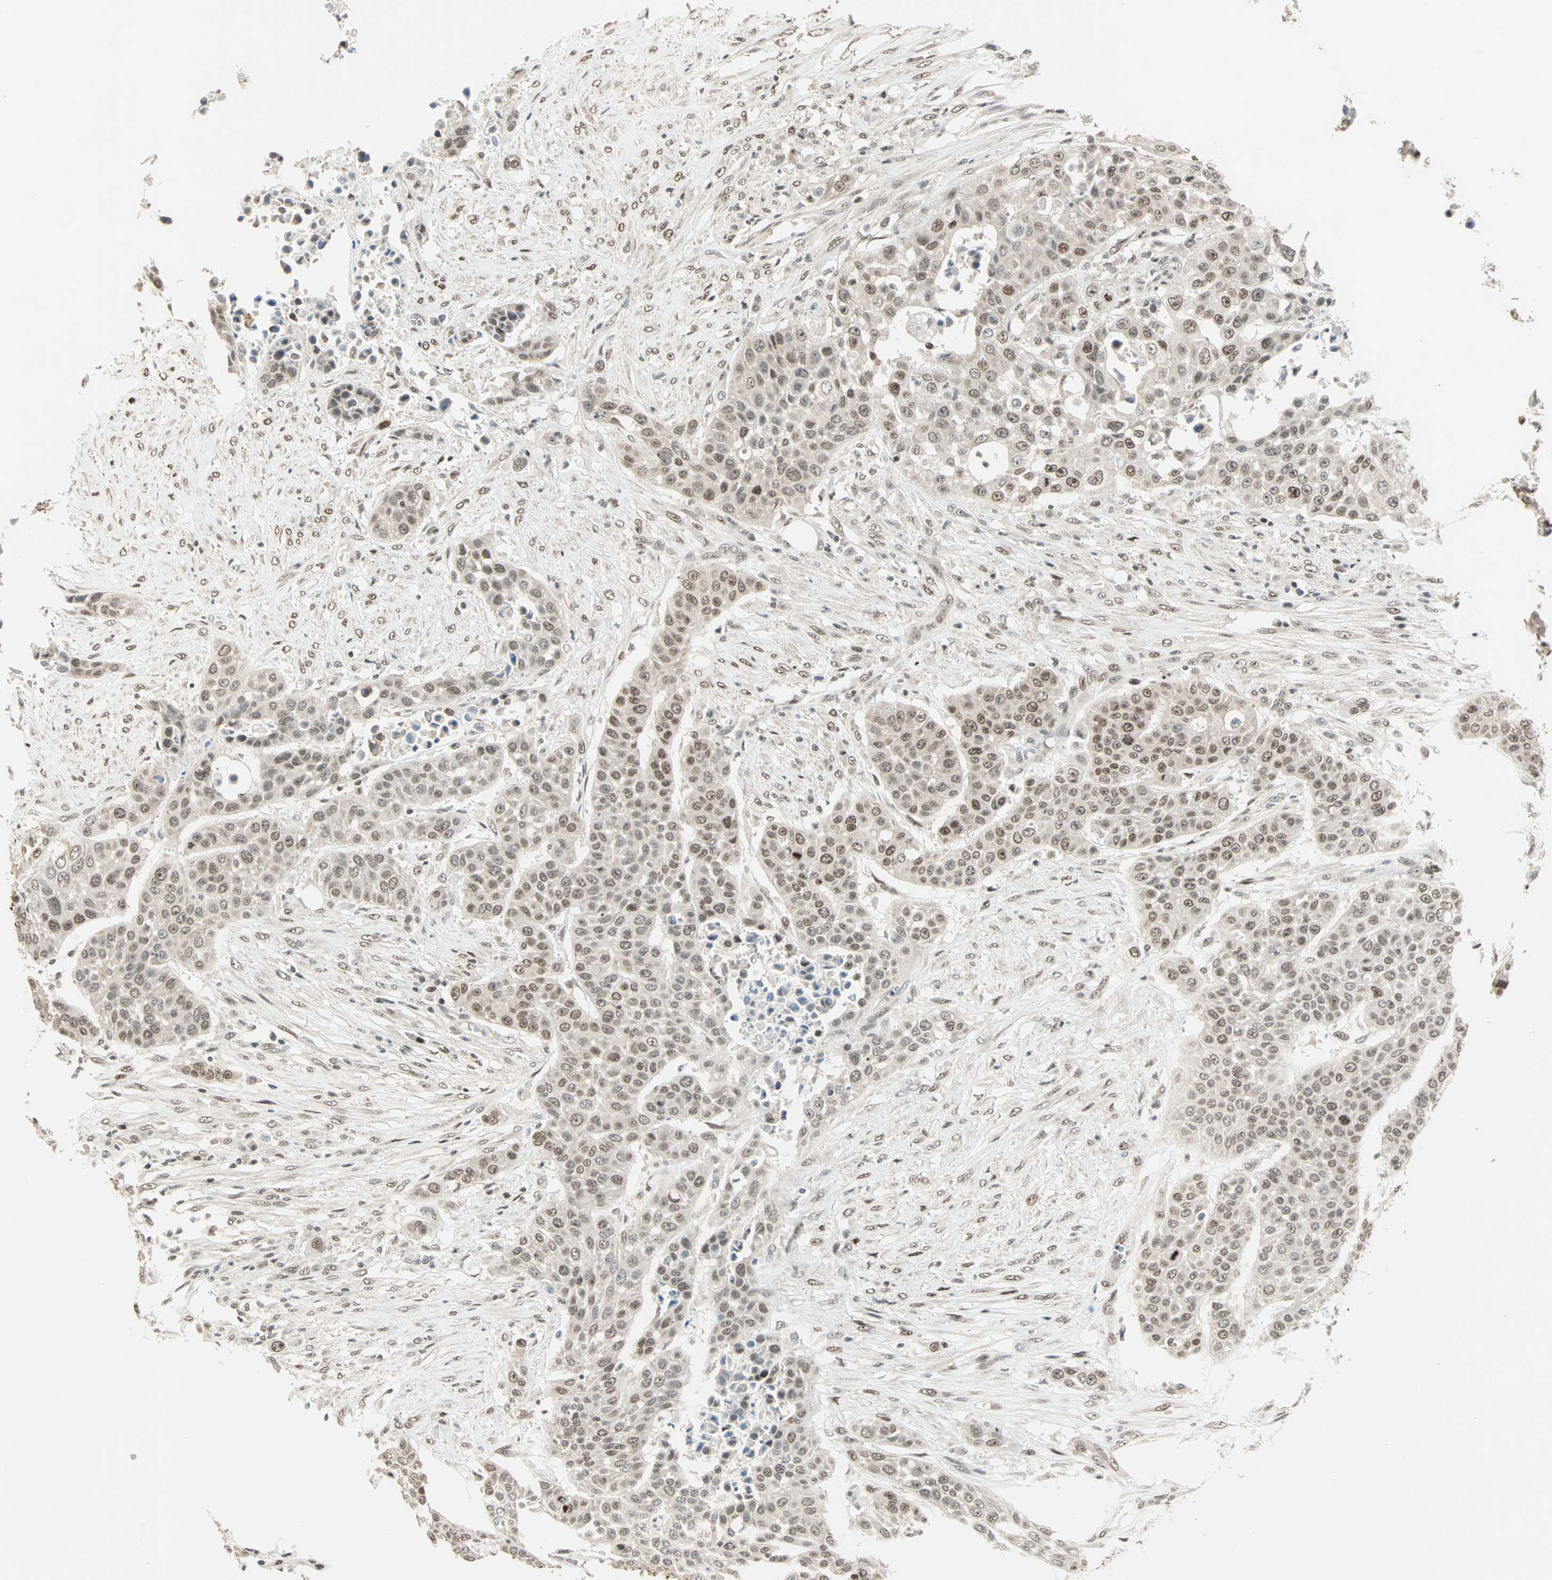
{"staining": {"intensity": "moderate", "quantity": ">75%", "location": "nuclear"}, "tissue": "urothelial cancer", "cell_type": "Tumor cells", "image_type": "cancer", "snomed": [{"axis": "morphology", "description": "Urothelial carcinoma, High grade"}, {"axis": "topography", "description": "Urinary bladder"}], "caption": "Protein staining of urothelial cancer tissue demonstrates moderate nuclear staining in about >75% of tumor cells.", "gene": "MDC1", "patient": {"sex": "male", "age": 74}}